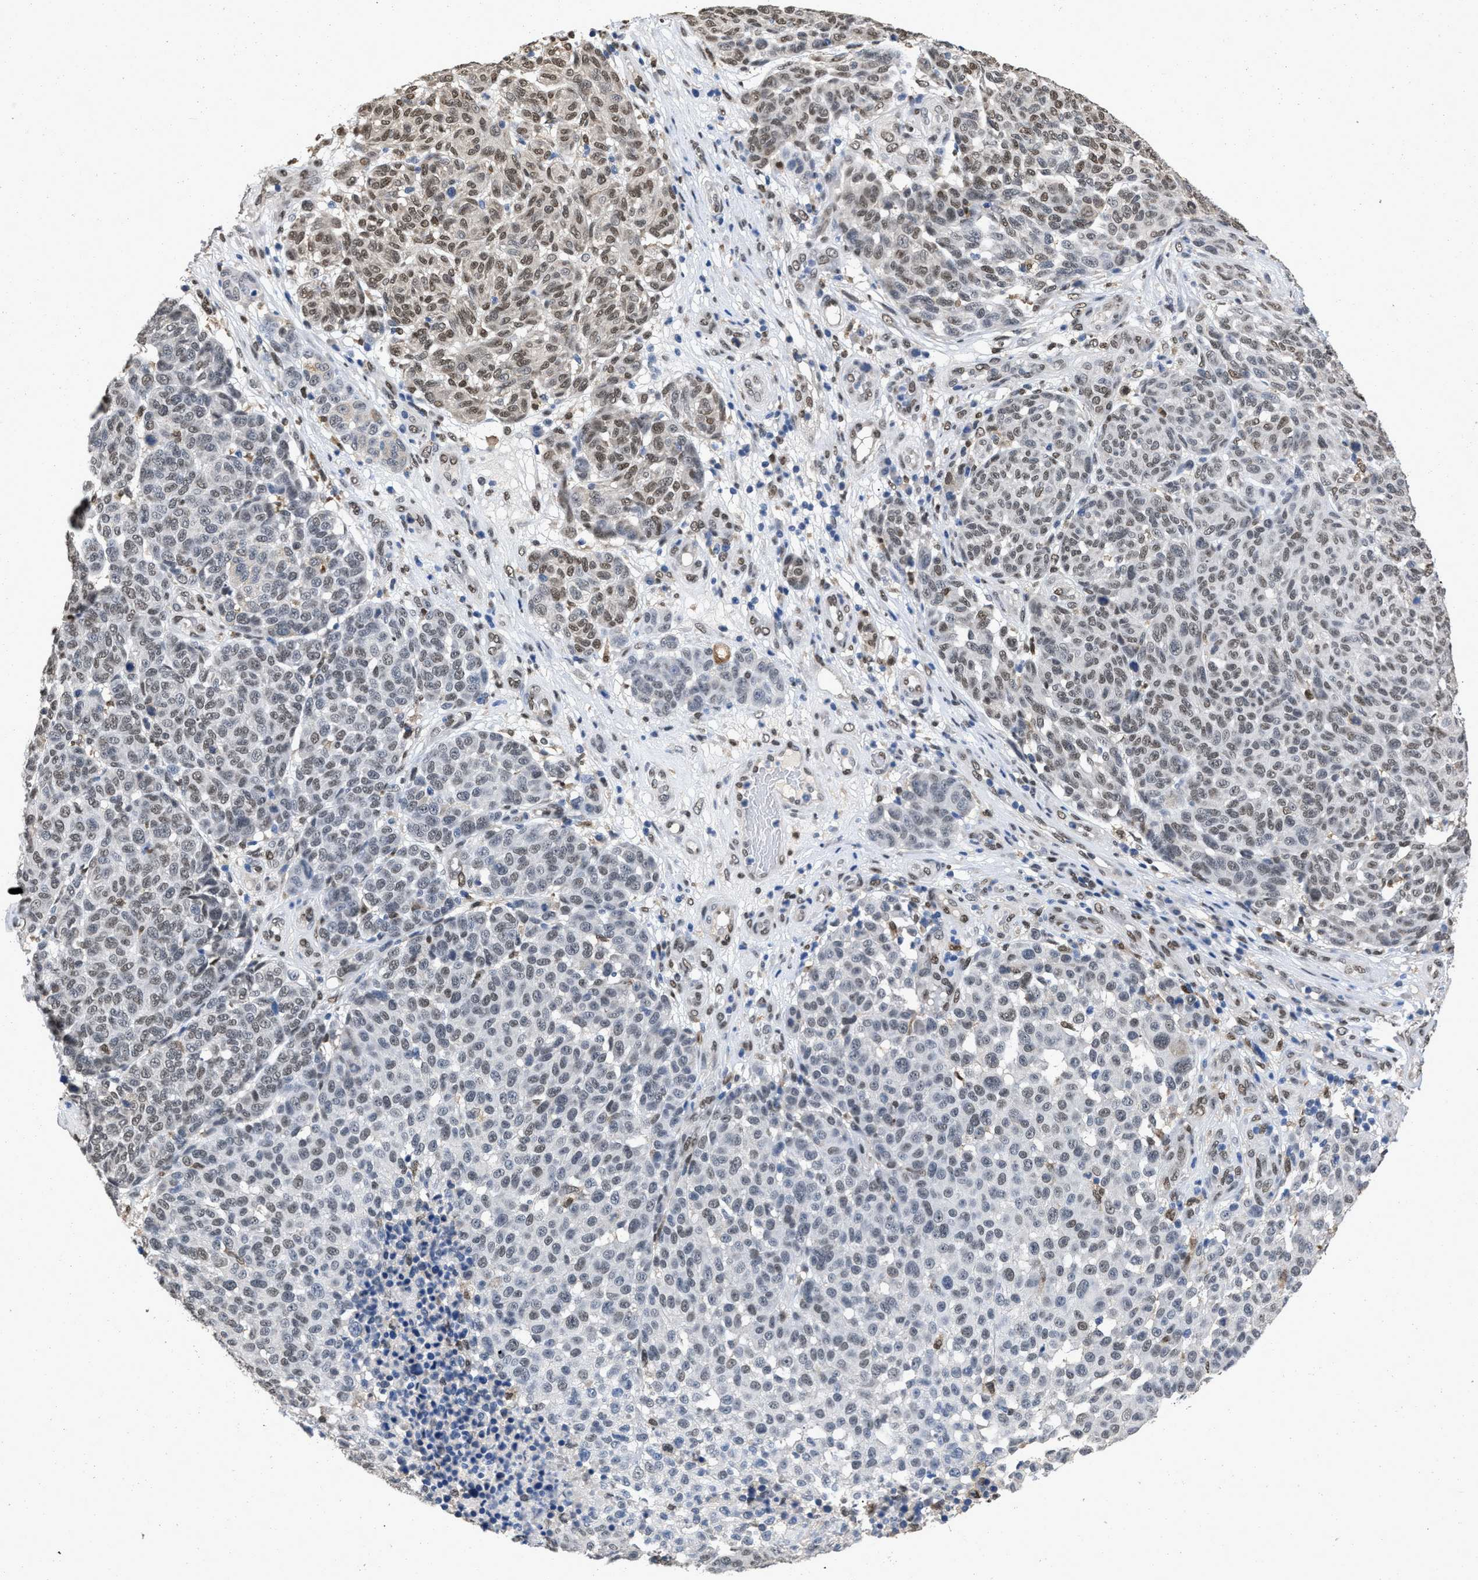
{"staining": {"intensity": "moderate", "quantity": "25%-75%", "location": "nuclear"}, "tissue": "melanoma", "cell_type": "Tumor cells", "image_type": "cancer", "snomed": [{"axis": "morphology", "description": "Malignant melanoma, NOS"}, {"axis": "topography", "description": "Skin"}], "caption": "Brown immunohistochemical staining in human melanoma demonstrates moderate nuclear positivity in about 25%-75% of tumor cells.", "gene": "QKI", "patient": {"sex": "male", "age": 59}}